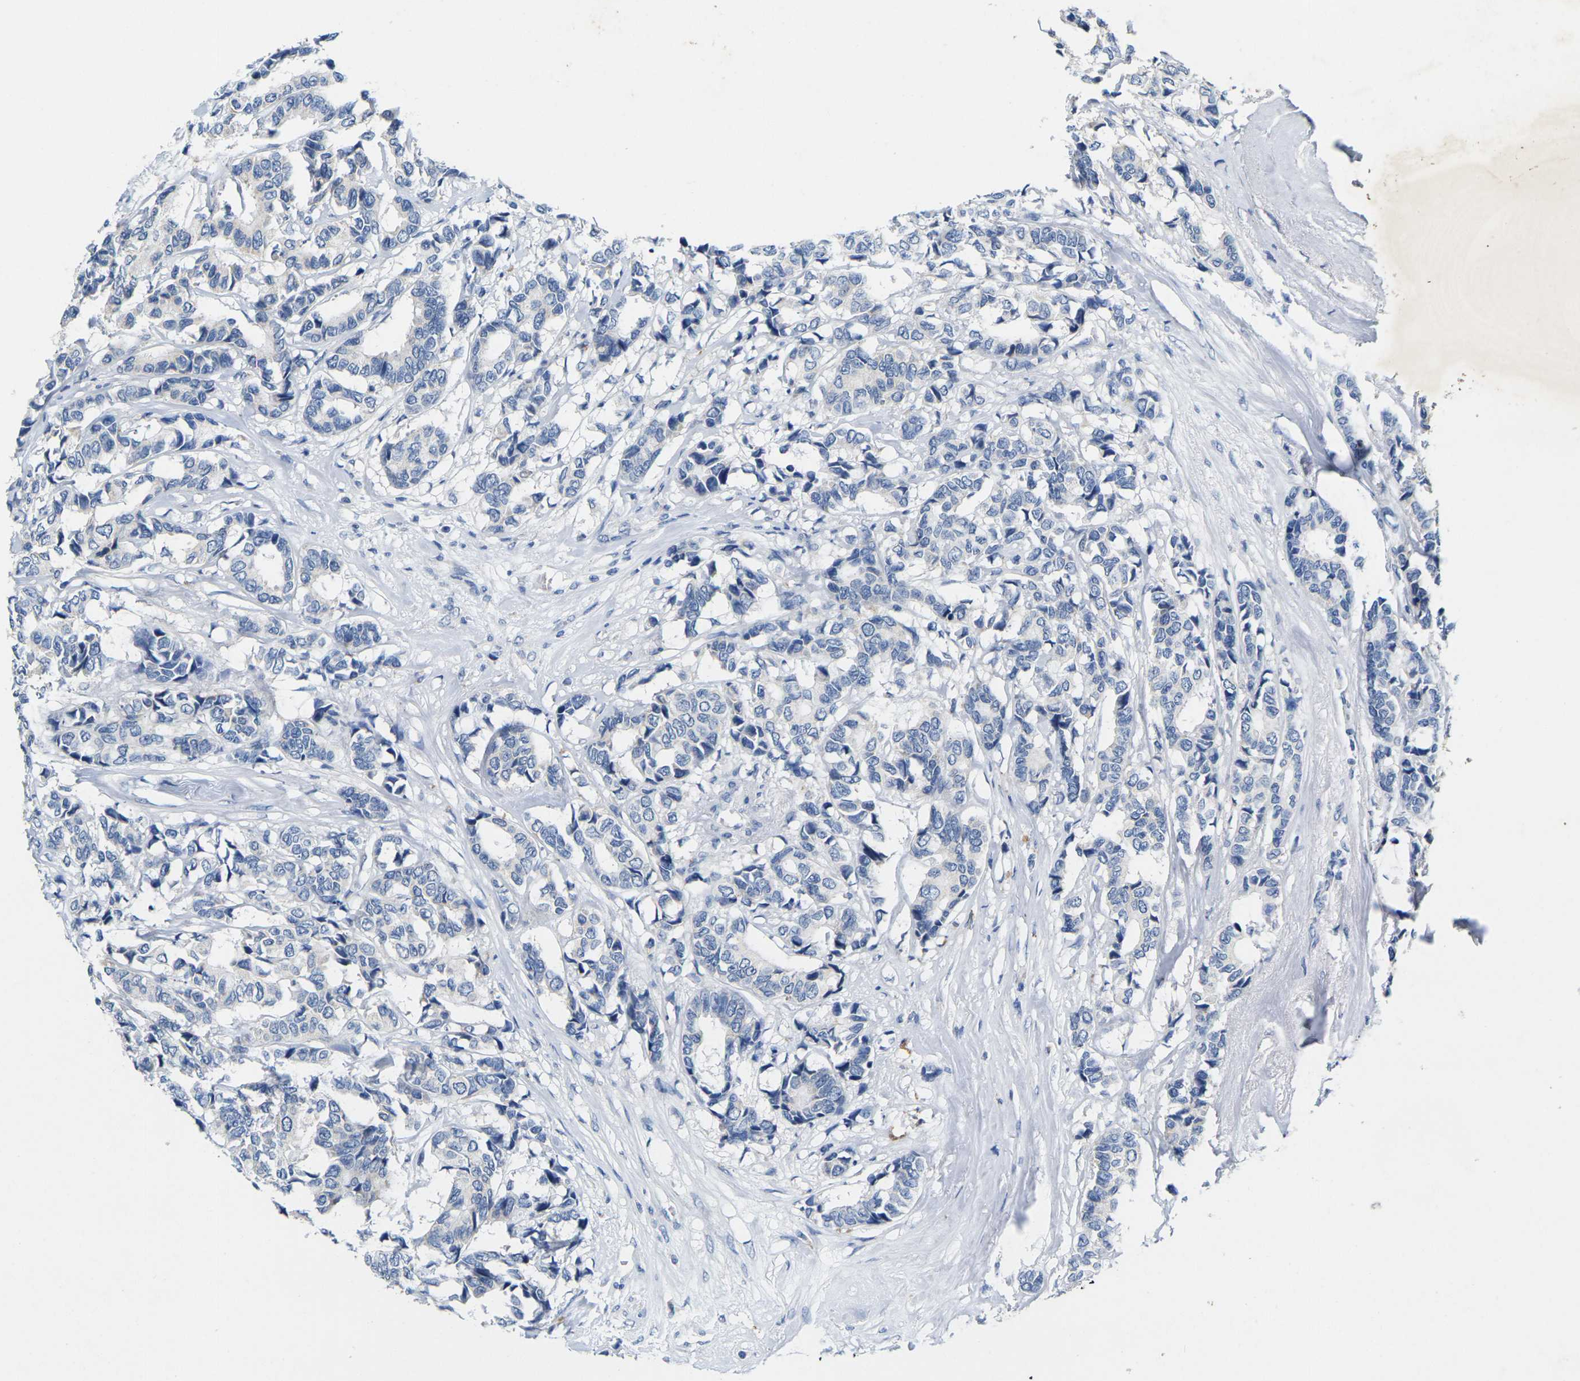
{"staining": {"intensity": "negative", "quantity": "none", "location": "none"}, "tissue": "breast cancer", "cell_type": "Tumor cells", "image_type": "cancer", "snomed": [{"axis": "morphology", "description": "Duct carcinoma"}, {"axis": "topography", "description": "Breast"}], "caption": "Tumor cells show no significant positivity in infiltrating ductal carcinoma (breast).", "gene": "NOCT", "patient": {"sex": "female", "age": 87}}